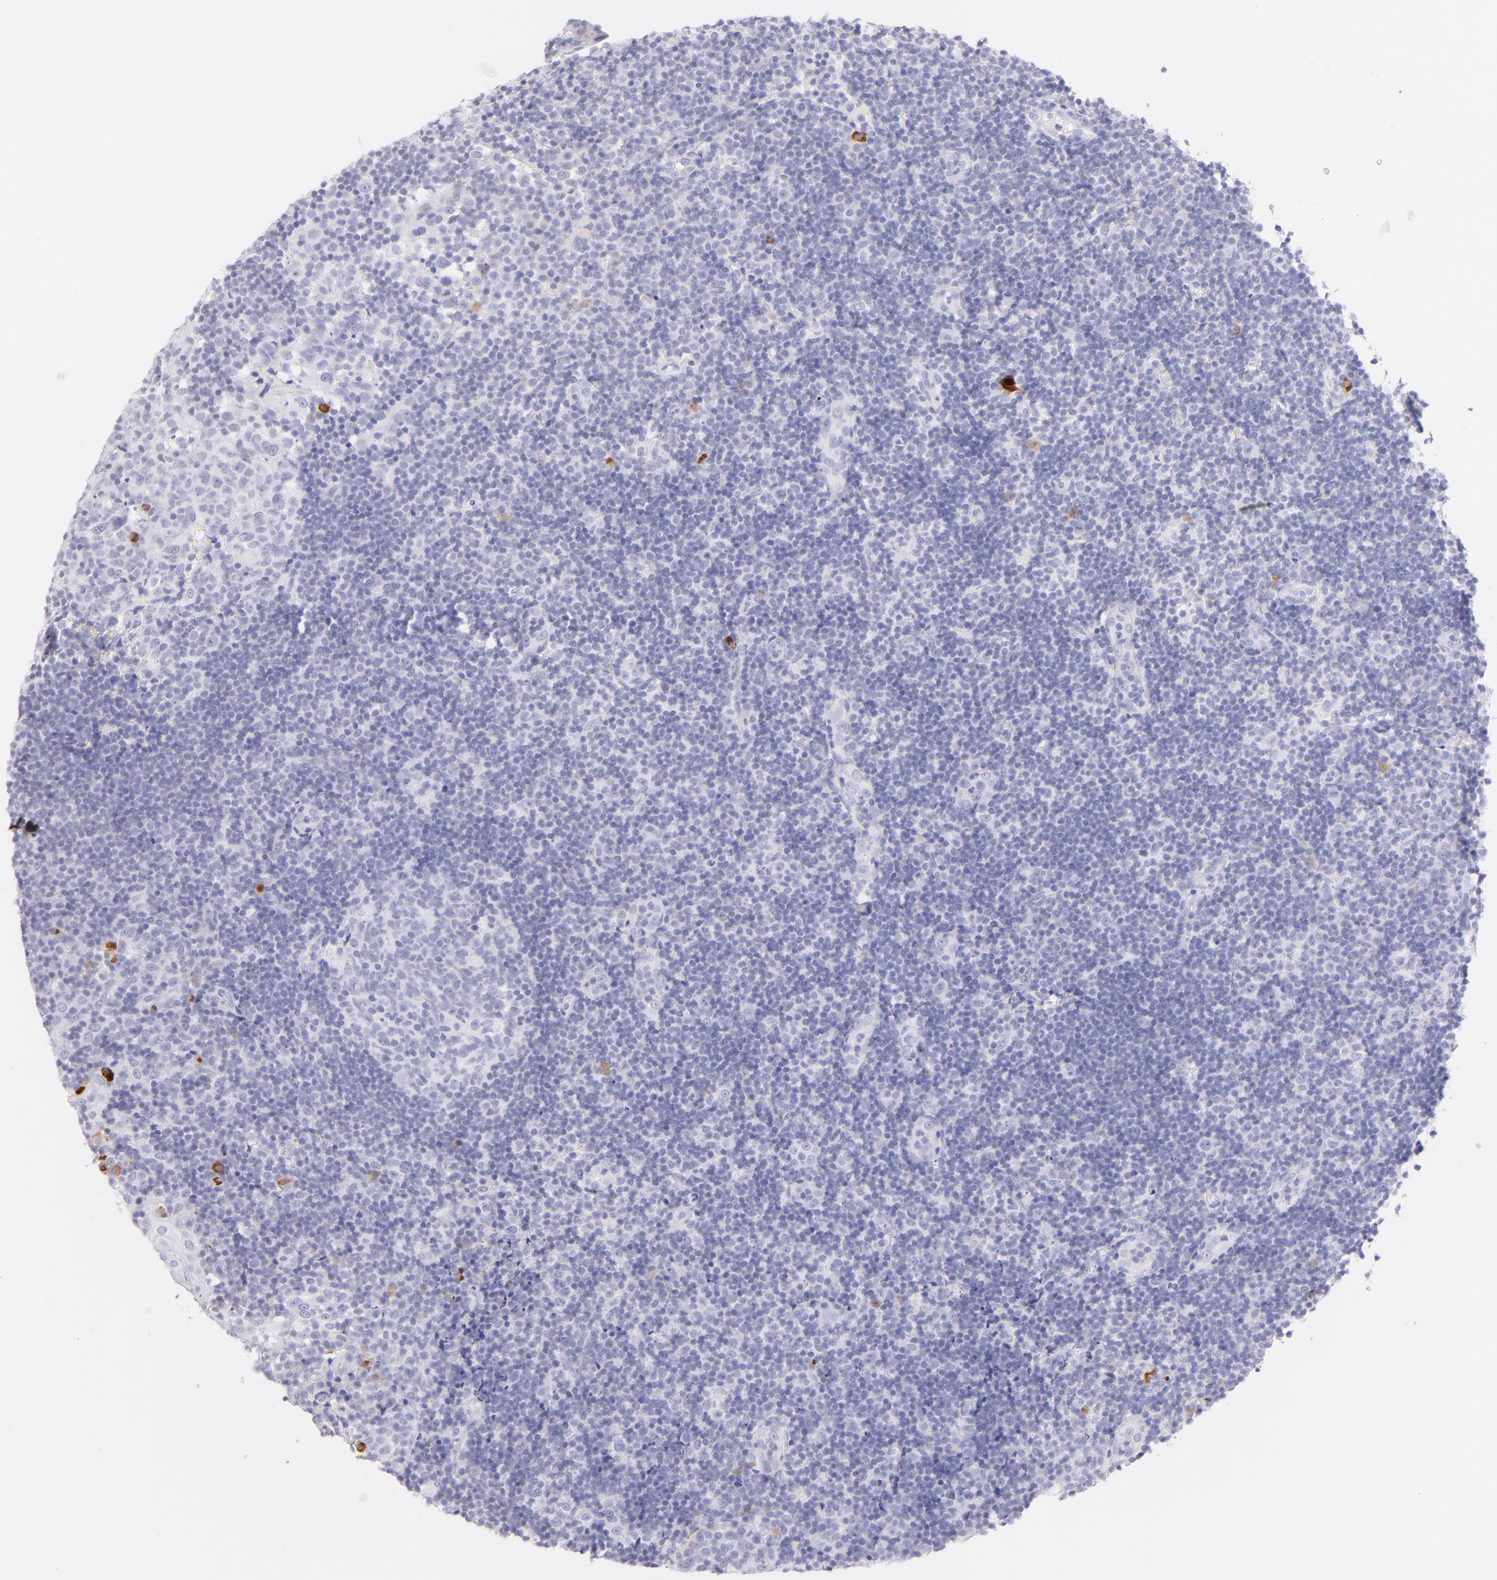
{"staining": {"intensity": "negative", "quantity": "none", "location": "none"}, "tissue": "tonsil", "cell_type": "Germinal center cells", "image_type": "normal", "snomed": [{"axis": "morphology", "description": "Normal tissue, NOS"}, {"axis": "topography", "description": "Tonsil"}], "caption": "The image displays no significant expression in germinal center cells of tonsil. The staining is performed using DAB (3,3'-diaminobenzidine) brown chromogen with nuclei counter-stained in using hematoxylin.", "gene": "SDC1", "patient": {"sex": "female", "age": 40}}